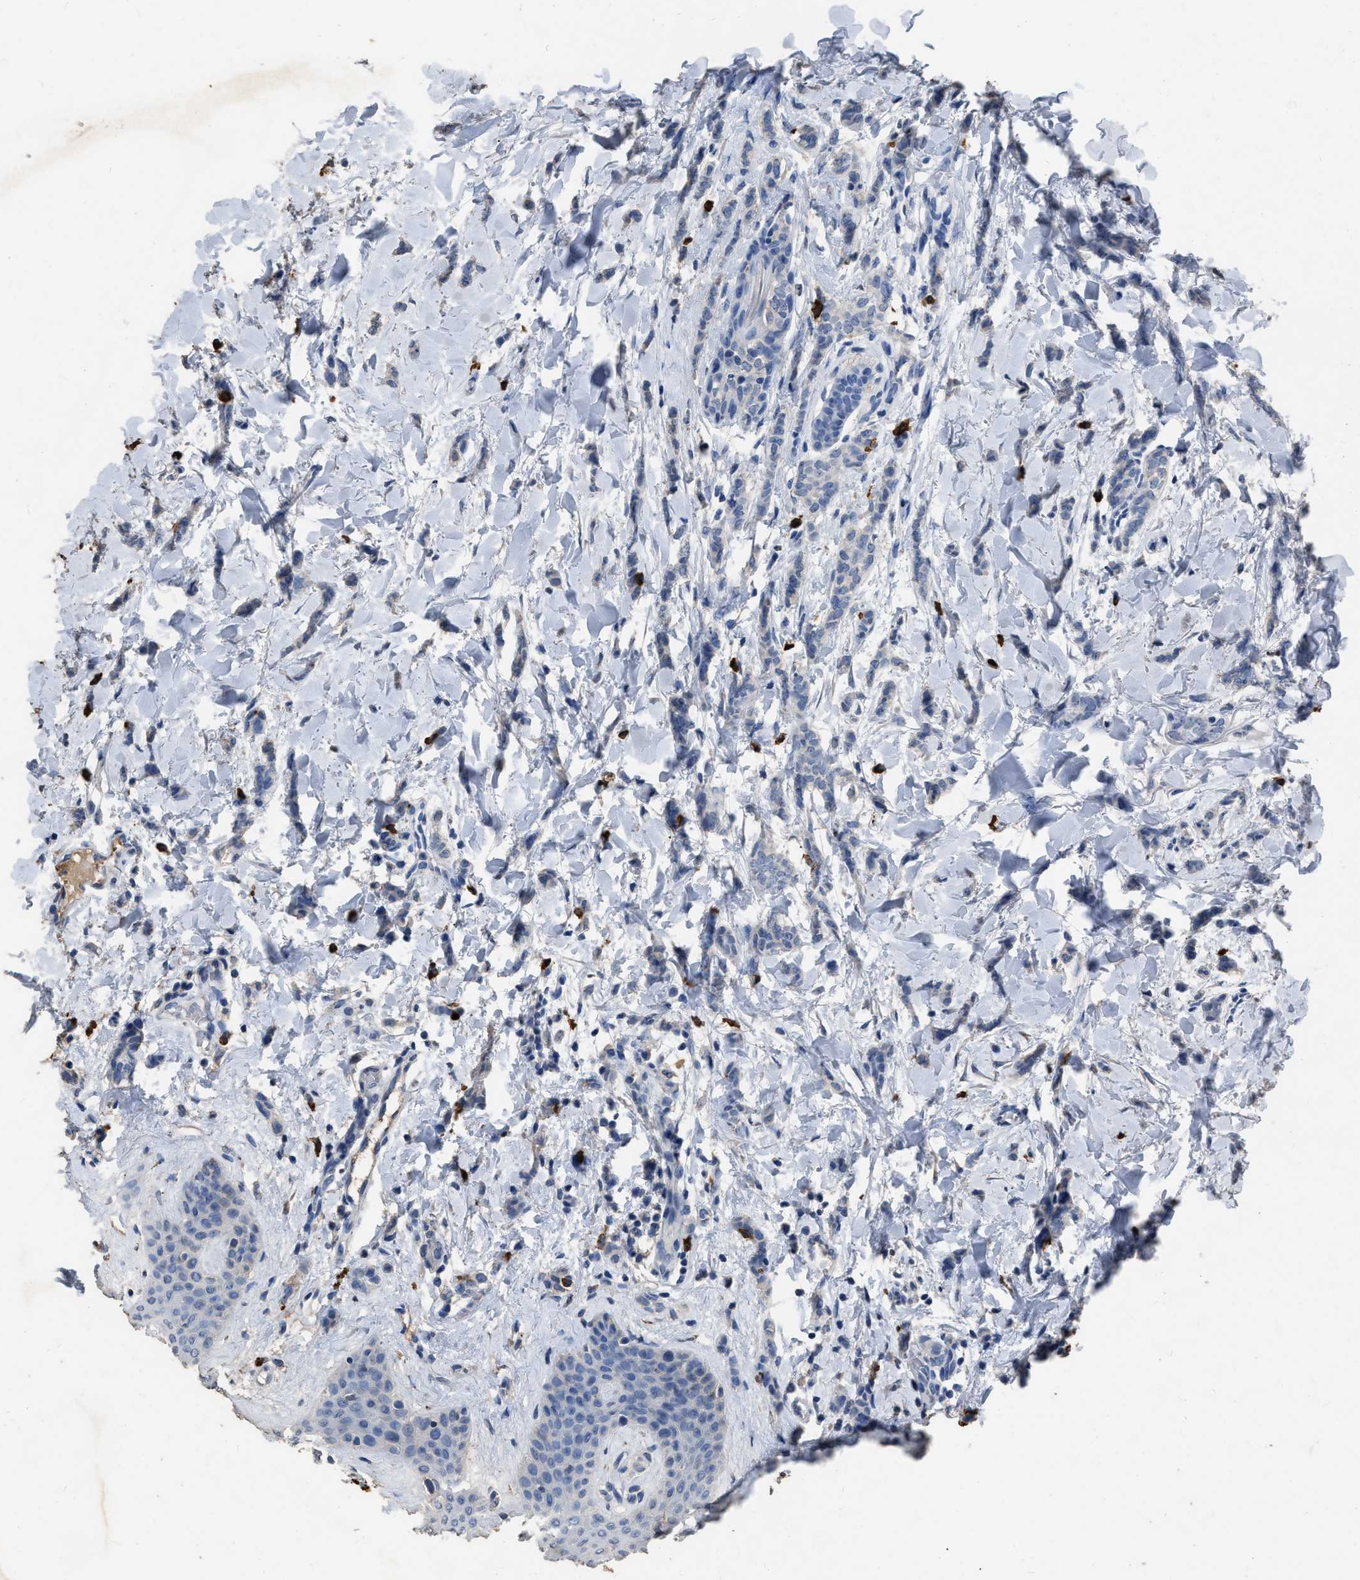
{"staining": {"intensity": "negative", "quantity": "none", "location": "none"}, "tissue": "breast cancer", "cell_type": "Tumor cells", "image_type": "cancer", "snomed": [{"axis": "morphology", "description": "Lobular carcinoma"}, {"axis": "topography", "description": "Skin"}, {"axis": "topography", "description": "Breast"}], "caption": "This is an immunohistochemistry (IHC) image of breast cancer (lobular carcinoma). There is no staining in tumor cells.", "gene": "HABP2", "patient": {"sex": "female", "age": 46}}